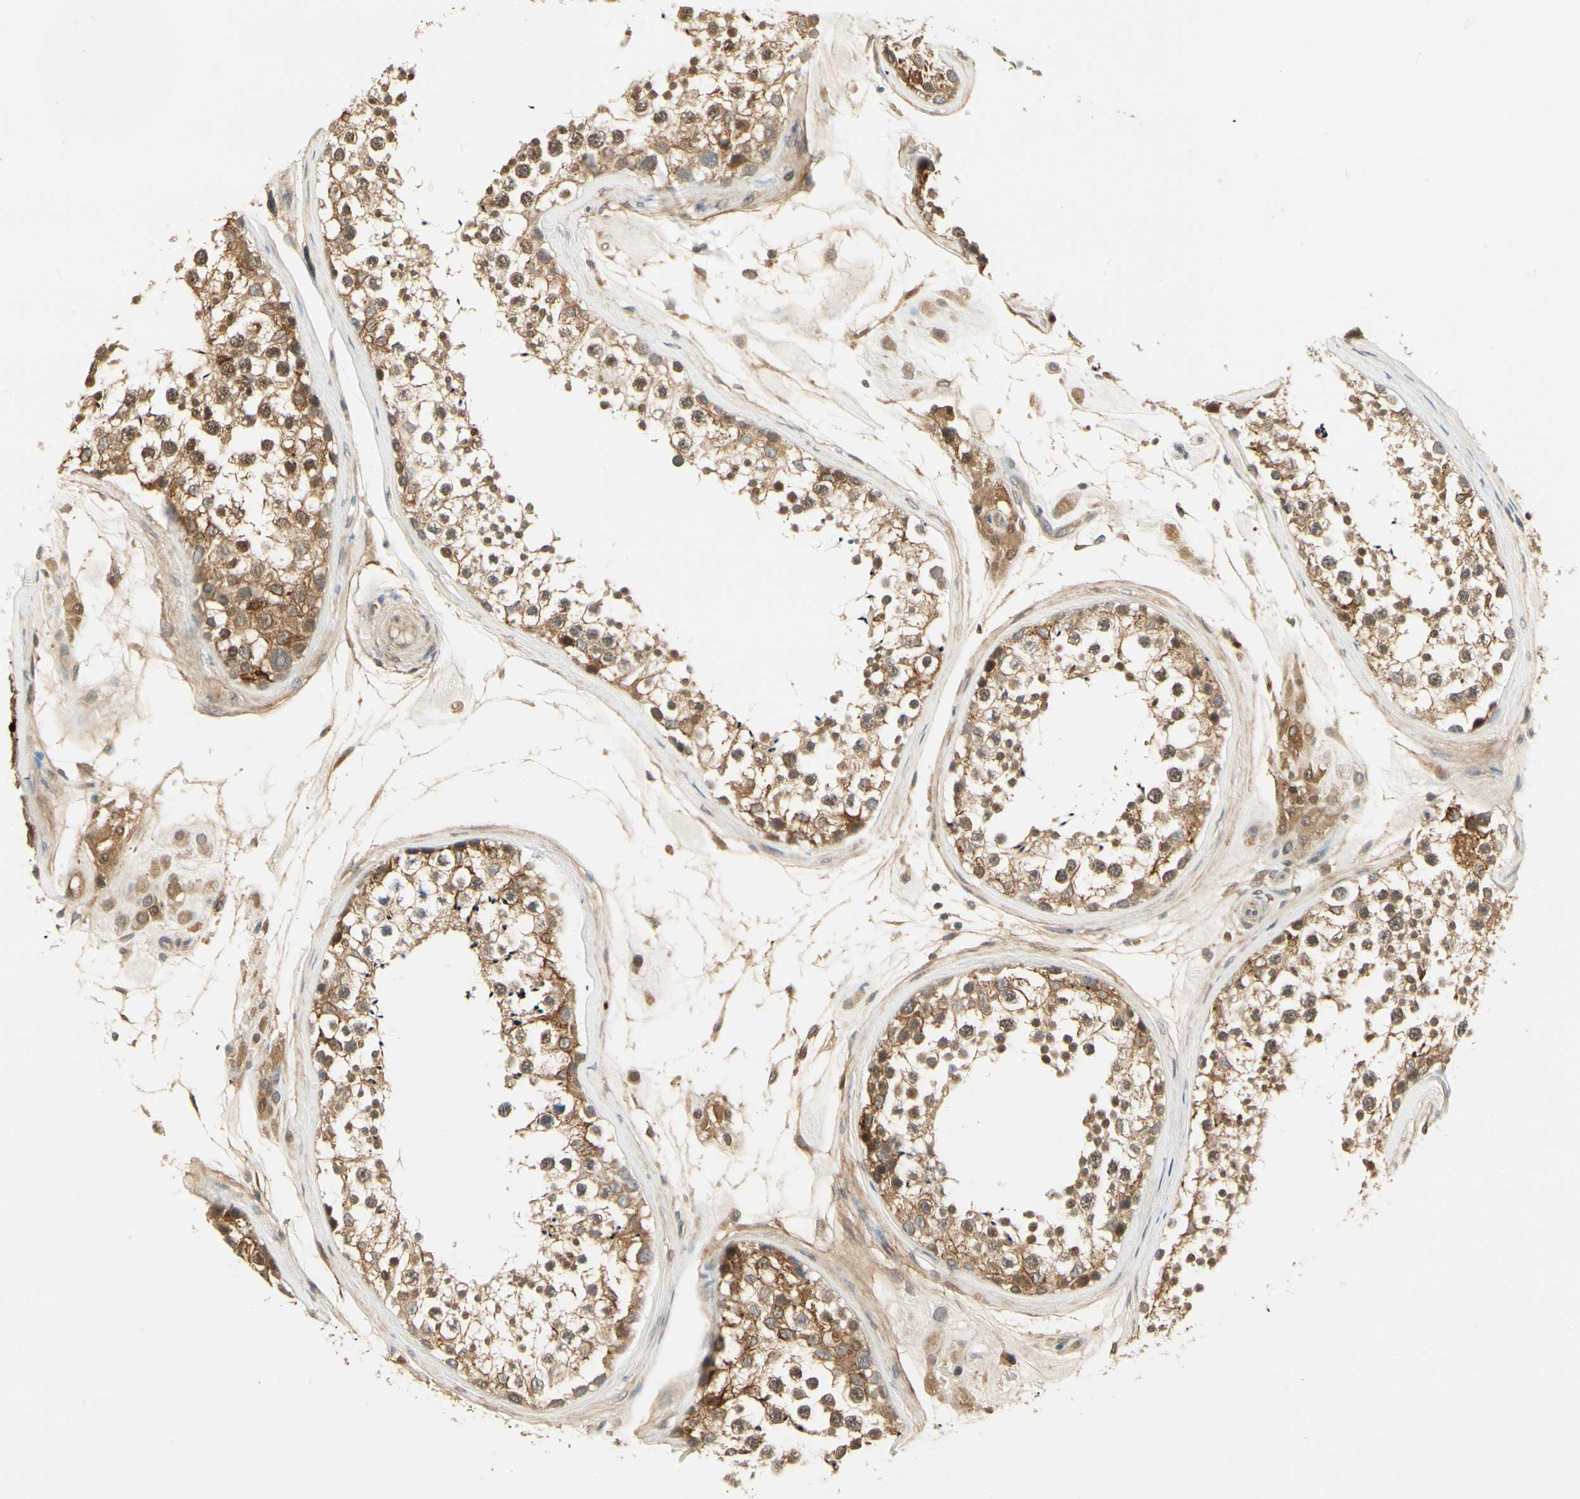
{"staining": {"intensity": "moderate", "quantity": ">75%", "location": "cytoplasmic/membranous,nuclear"}, "tissue": "testis", "cell_type": "Cells in seminiferous ducts", "image_type": "normal", "snomed": [{"axis": "morphology", "description": "Normal tissue, NOS"}, {"axis": "topography", "description": "Testis"}], "caption": "A histopathology image of human testis stained for a protein displays moderate cytoplasmic/membranous,nuclear brown staining in cells in seminiferous ducts.", "gene": "EPHB3", "patient": {"sex": "male", "age": 46}}